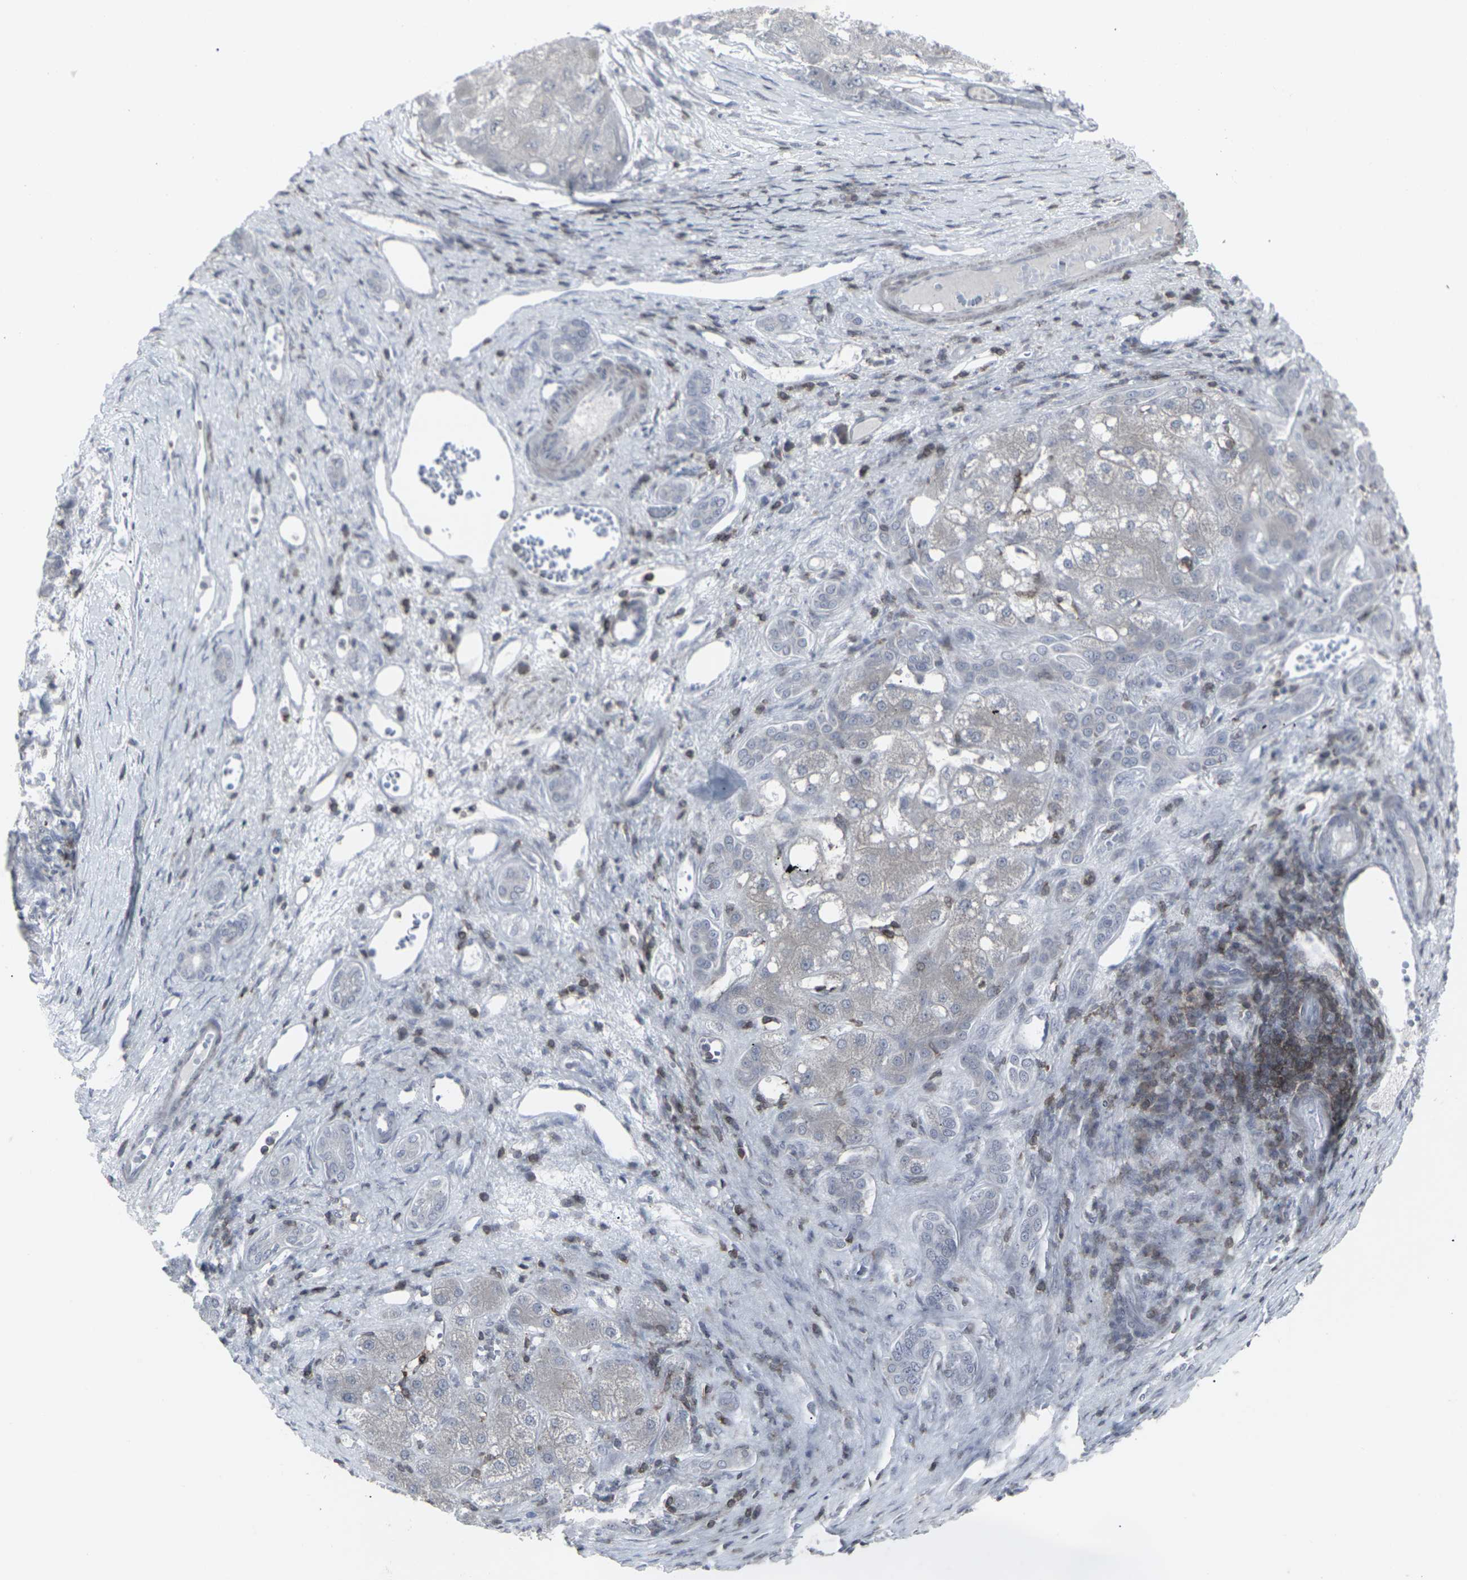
{"staining": {"intensity": "negative", "quantity": "none", "location": "none"}, "tissue": "liver cancer", "cell_type": "Tumor cells", "image_type": "cancer", "snomed": [{"axis": "morphology", "description": "Carcinoma, Hepatocellular, NOS"}, {"axis": "topography", "description": "Liver"}], "caption": "There is no significant positivity in tumor cells of hepatocellular carcinoma (liver).", "gene": "APOBEC2", "patient": {"sex": "male", "age": 80}}